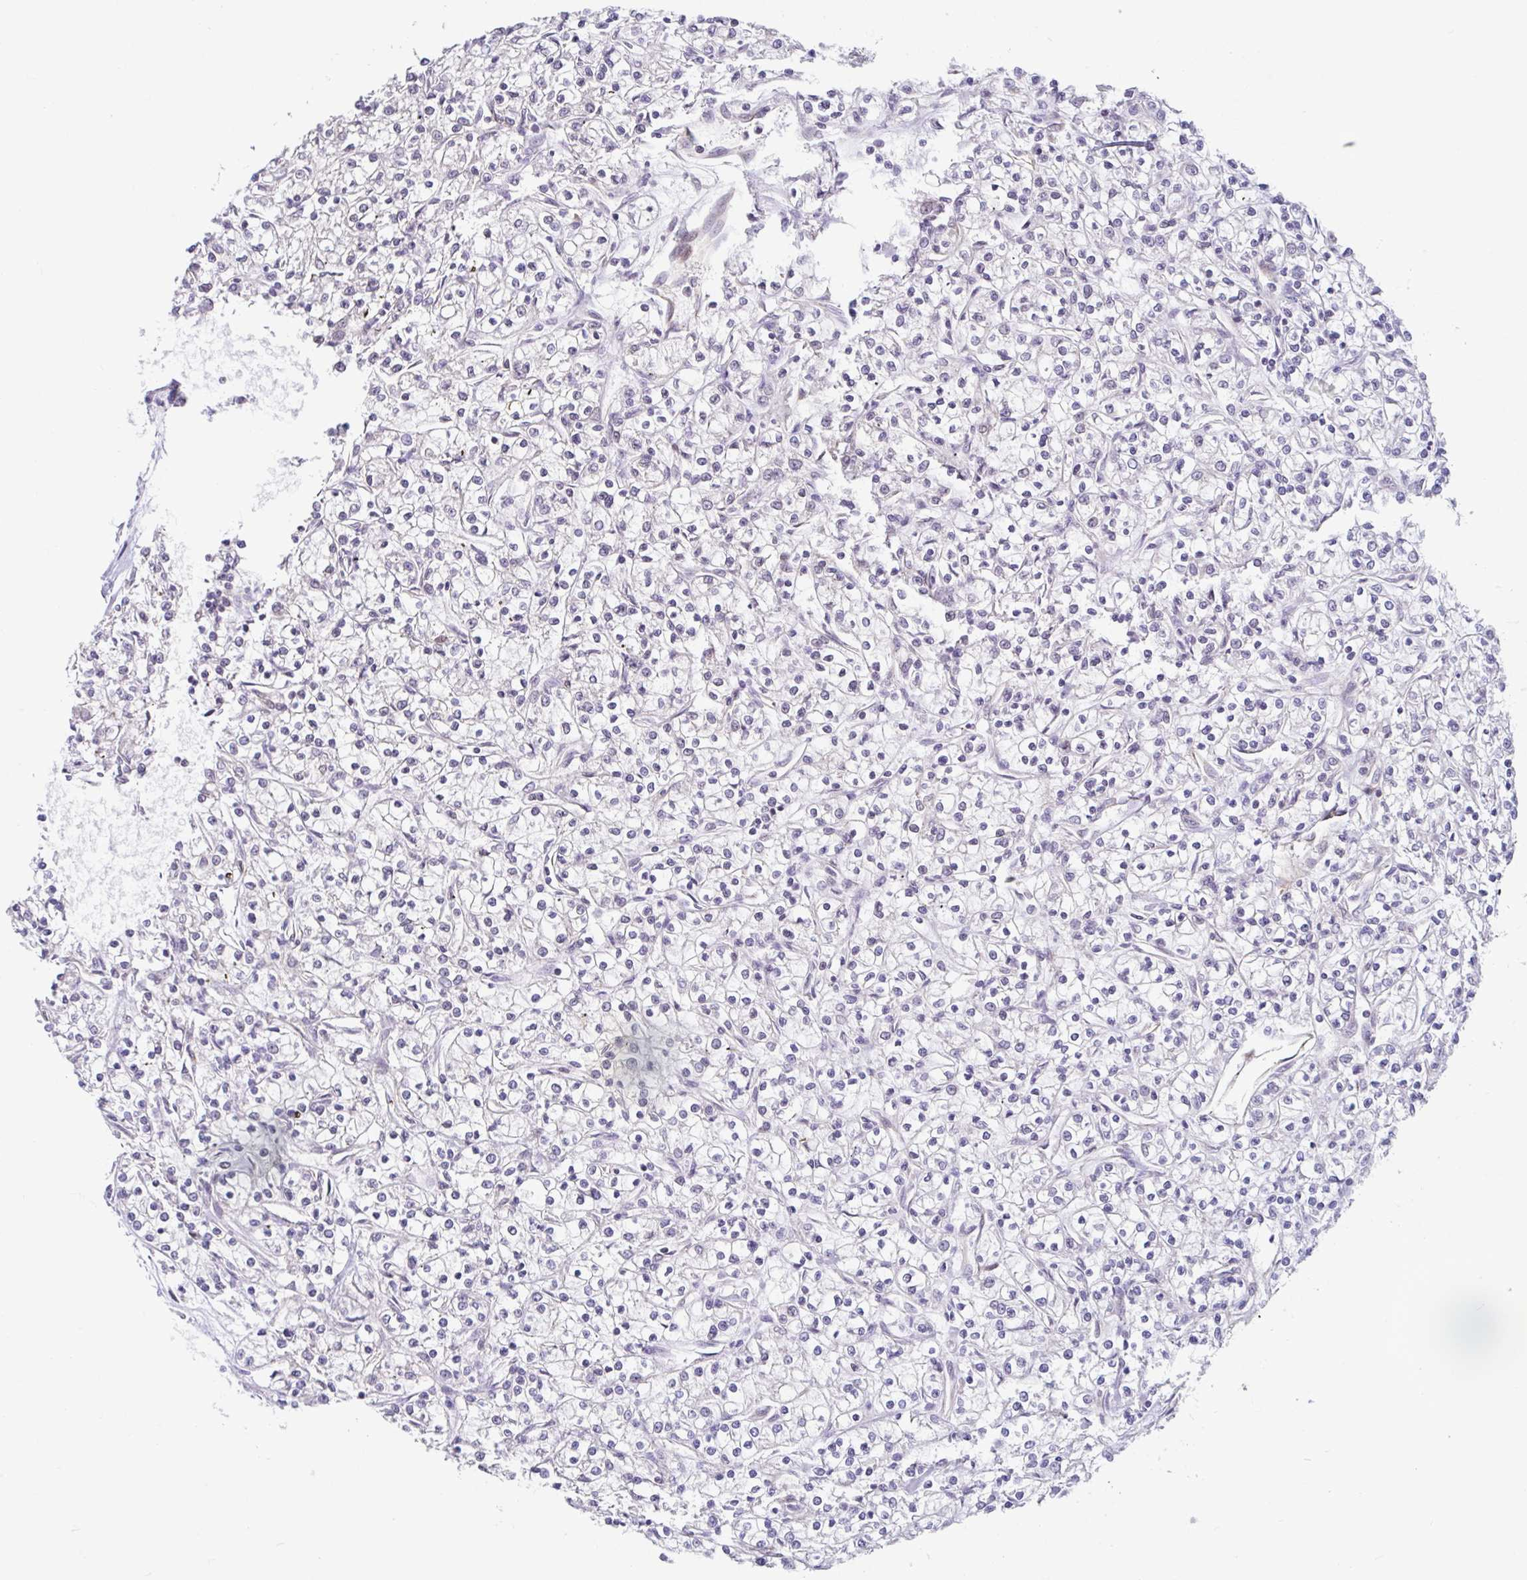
{"staining": {"intensity": "negative", "quantity": "none", "location": "none"}, "tissue": "renal cancer", "cell_type": "Tumor cells", "image_type": "cancer", "snomed": [{"axis": "morphology", "description": "Adenocarcinoma, NOS"}, {"axis": "topography", "description": "Kidney"}], "caption": "Immunohistochemistry (IHC) image of human renal cancer (adenocarcinoma) stained for a protein (brown), which exhibits no staining in tumor cells.", "gene": "NT5C1B", "patient": {"sex": "female", "age": 59}}